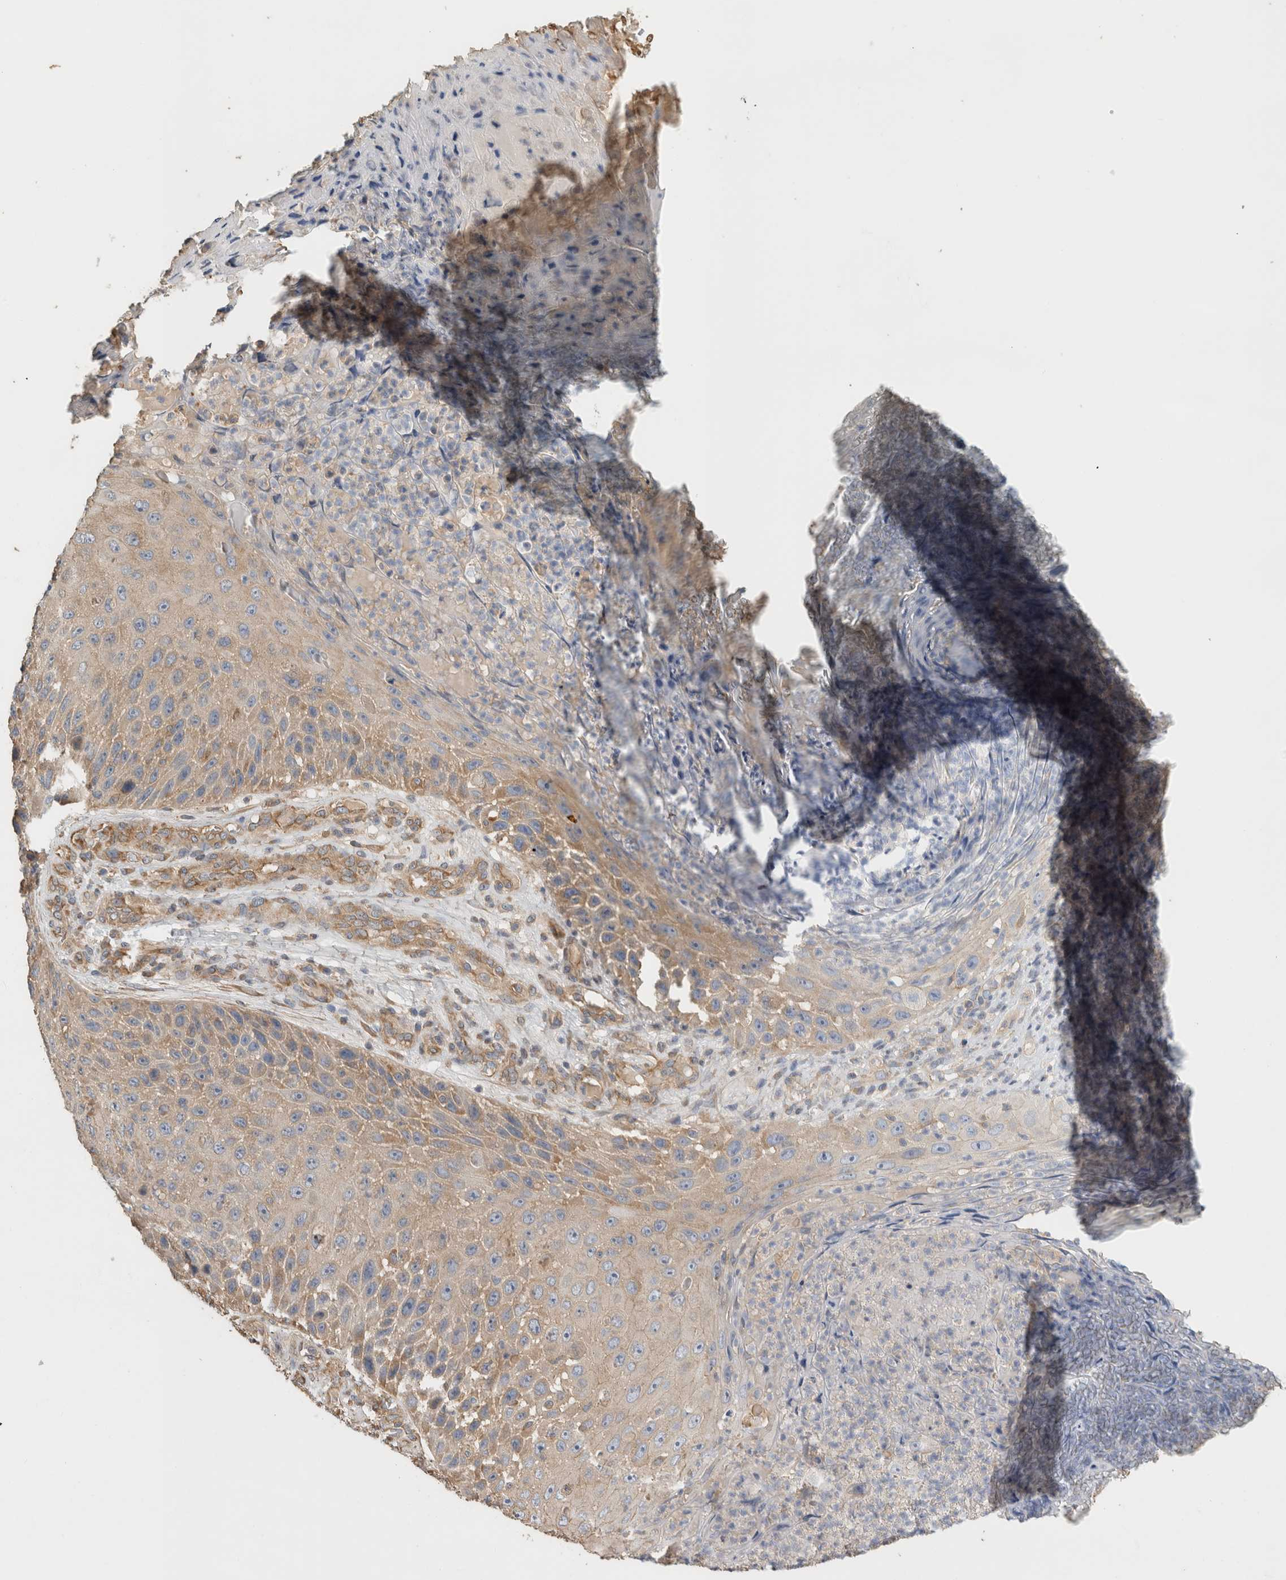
{"staining": {"intensity": "weak", "quantity": ">75%", "location": "cytoplasmic/membranous"}, "tissue": "skin cancer", "cell_type": "Tumor cells", "image_type": "cancer", "snomed": [{"axis": "morphology", "description": "Squamous cell carcinoma, NOS"}, {"axis": "topography", "description": "Skin"}], "caption": "Immunohistochemistry (IHC) image of human squamous cell carcinoma (skin) stained for a protein (brown), which reveals low levels of weak cytoplasmic/membranous positivity in approximately >75% of tumor cells.", "gene": "EIF4G3", "patient": {"sex": "female", "age": 88}}